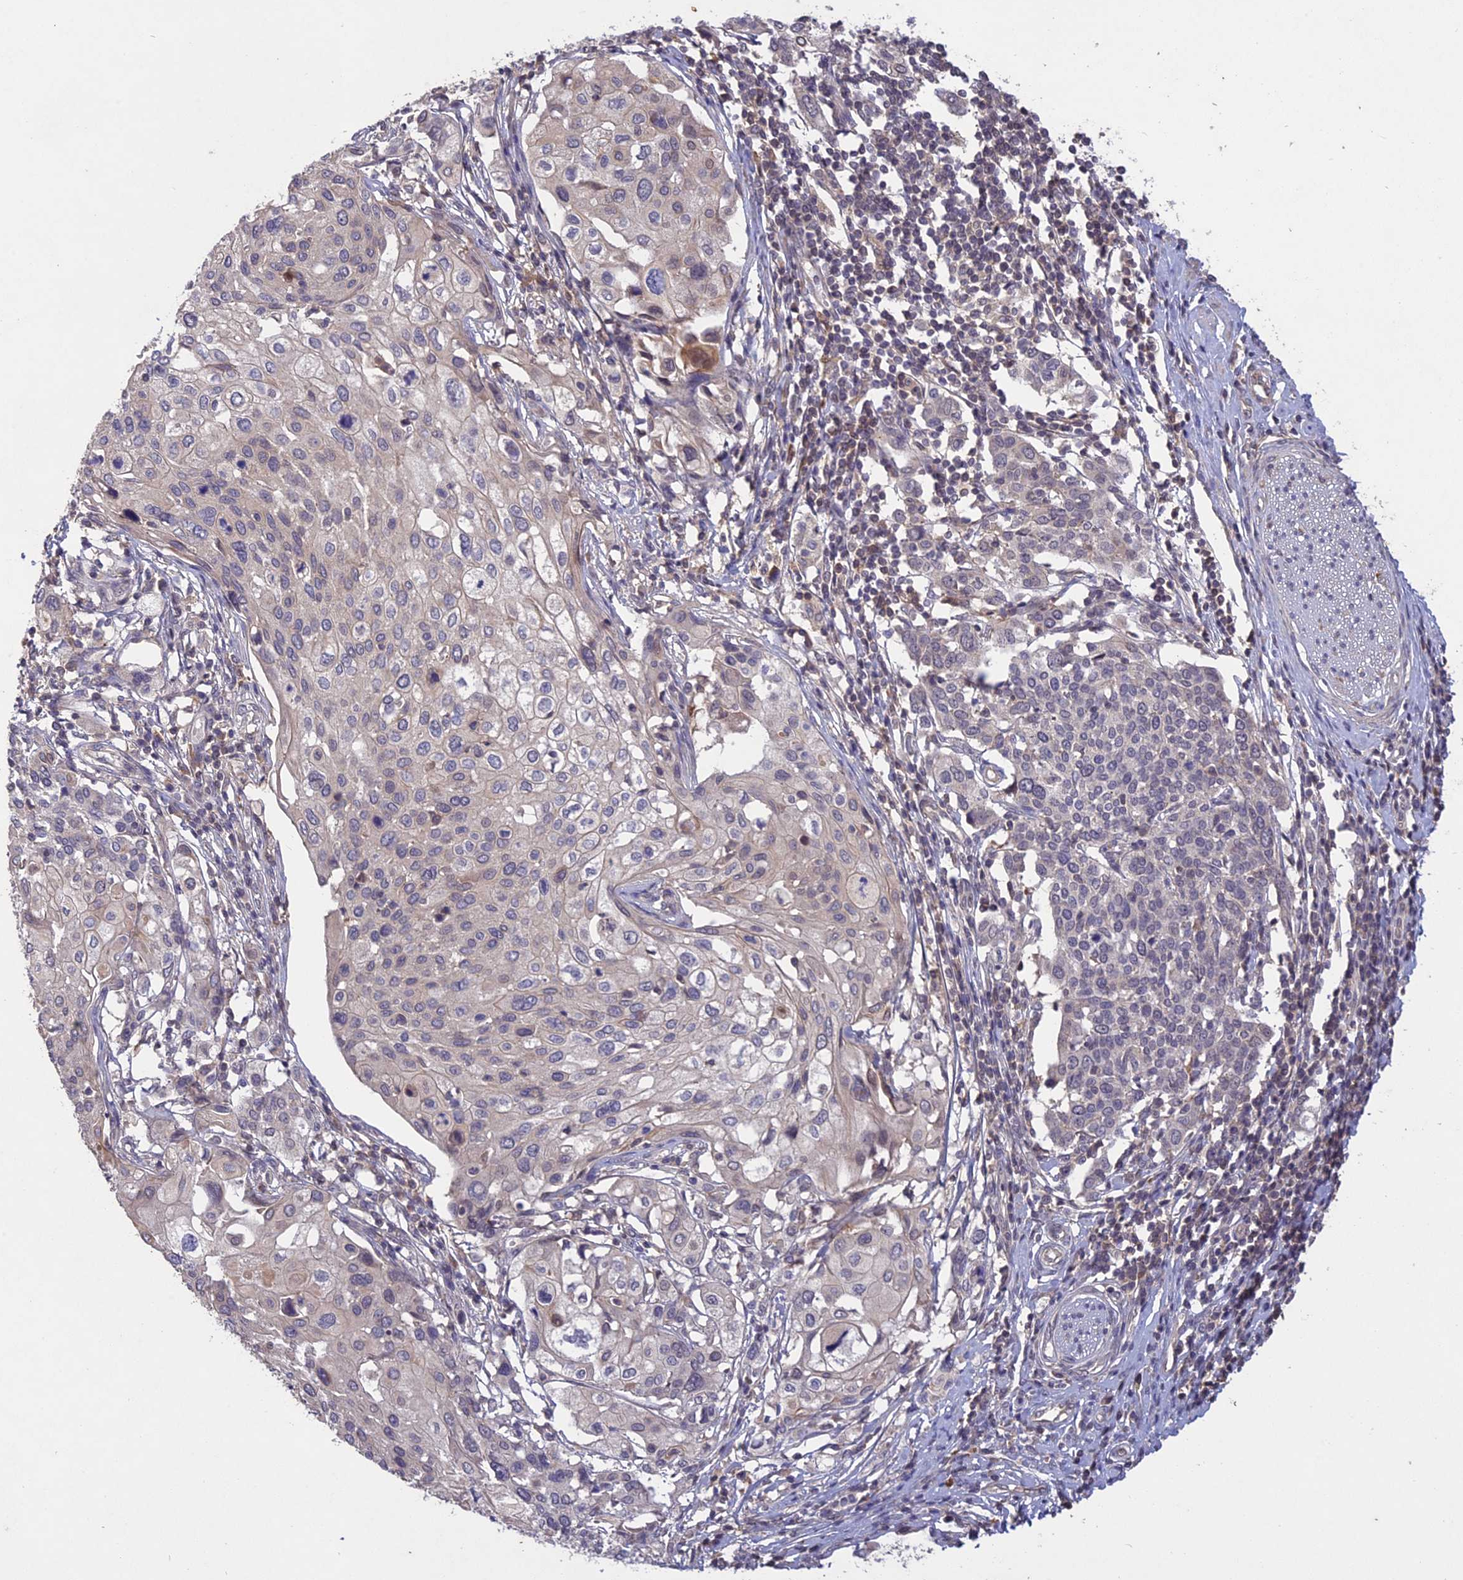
{"staining": {"intensity": "negative", "quantity": "none", "location": "none"}, "tissue": "cervical cancer", "cell_type": "Tumor cells", "image_type": "cancer", "snomed": [{"axis": "morphology", "description": "Squamous cell carcinoma, NOS"}, {"axis": "topography", "description": "Cervix"}], "caption": "High magnification brightfield microscopy of cervical cancer (squamous cell carcinoma) stained with DAB (3,3'-diaminobenzidine) (brown) and counterstained with hematoxylin (blue): tumor cells show no significant positivity.", "gene": "ADO", "patient": {"sex": "female", "age": 44}}